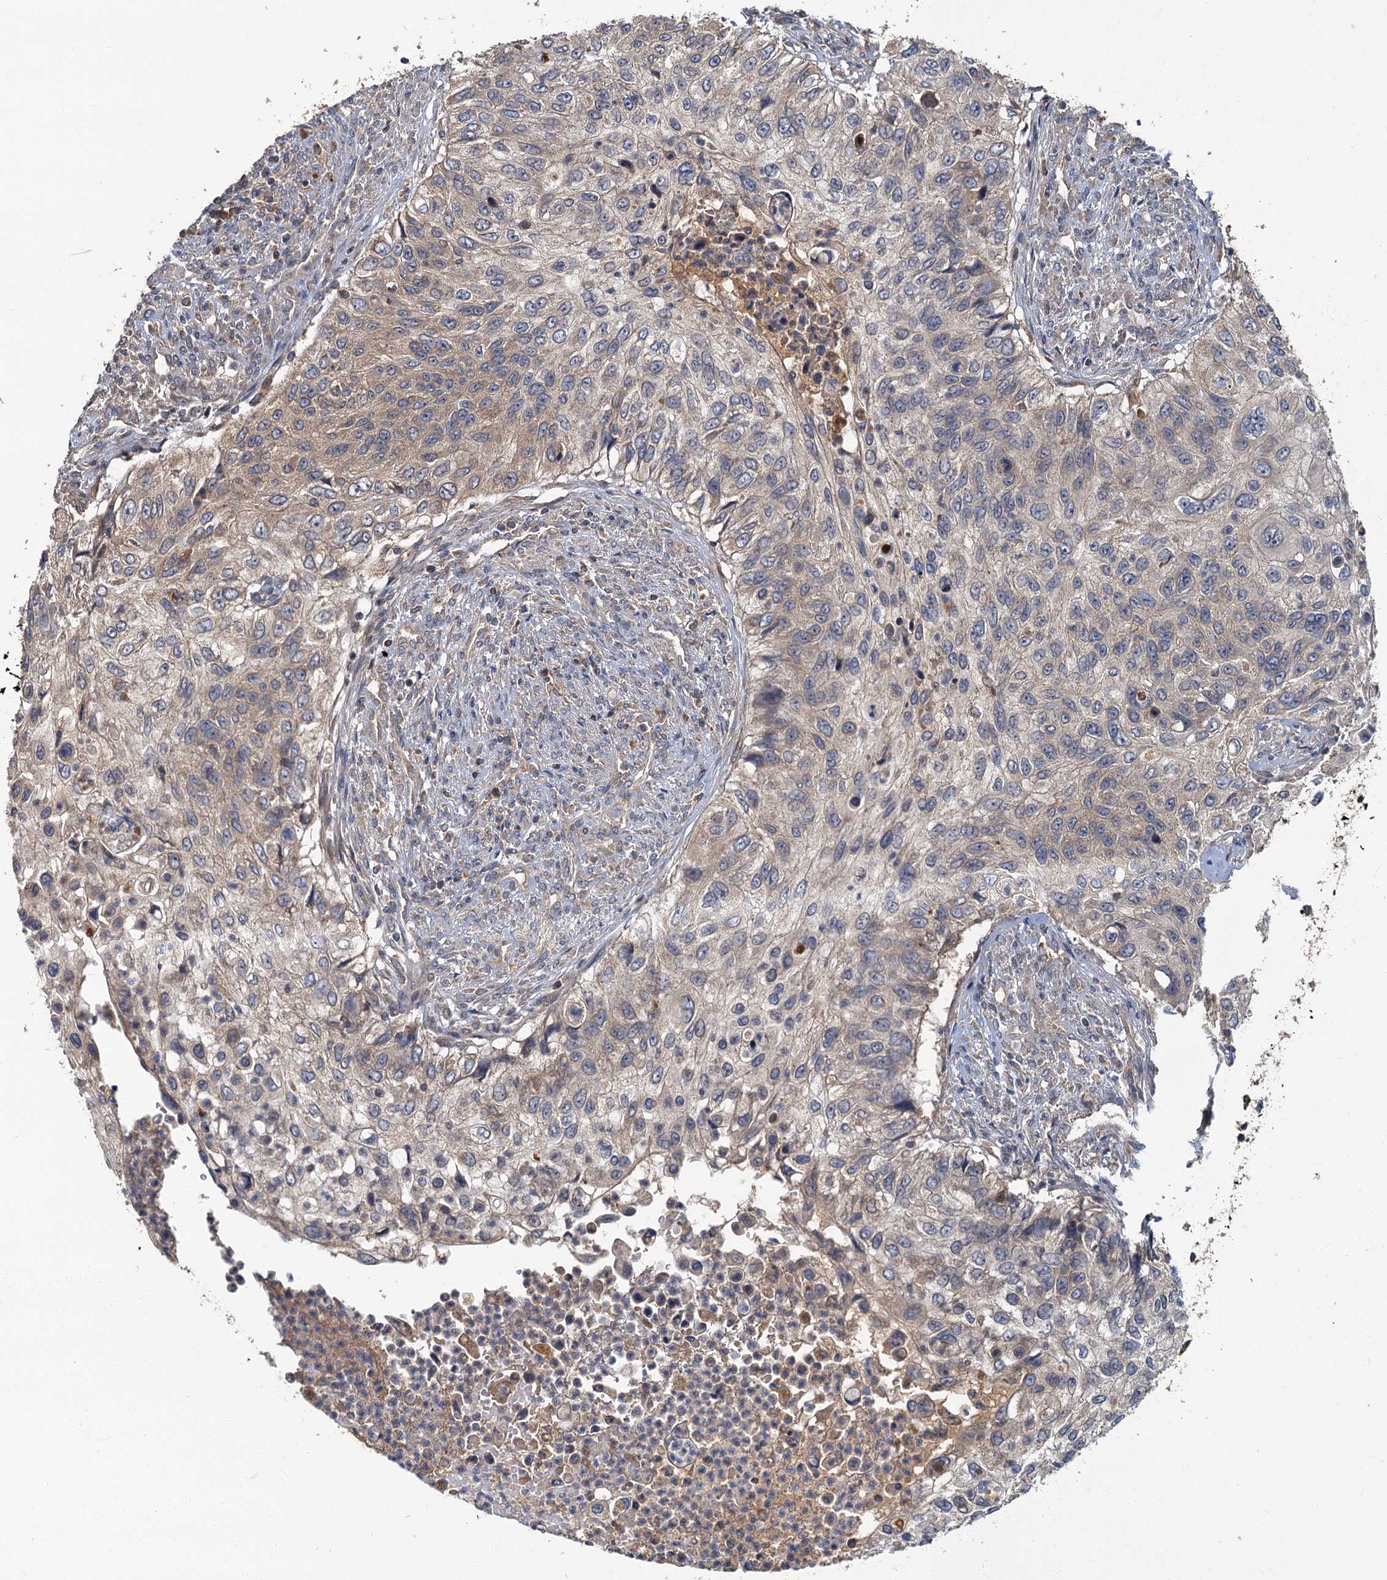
{"staining": {"intensity": "weak", "quantity": "25%-75%", "location": "cytoplasmic/membranous"}, "tissue": "urothelial cancer", "cell_type": "Tumor cells", "image_type": "cancer", "snomed": [{"axis": "morphology", "description": "Urothelial carcinoma, High grade"}, {"axis": "topography", "description": "Urinary bladder"}], "caption": "Protein staining of urothelial carcinoma (high-grade) tissue shows weak cytoplasmic/membranous positivity in about 25%-75% of tumor cells. The staining was performed using DAB, with brown indicating positive protein expression. Nuclei are stained blue with hematoxylin.", "gene": "WDCP", "patient": {"sex": "female", "age": 60}}